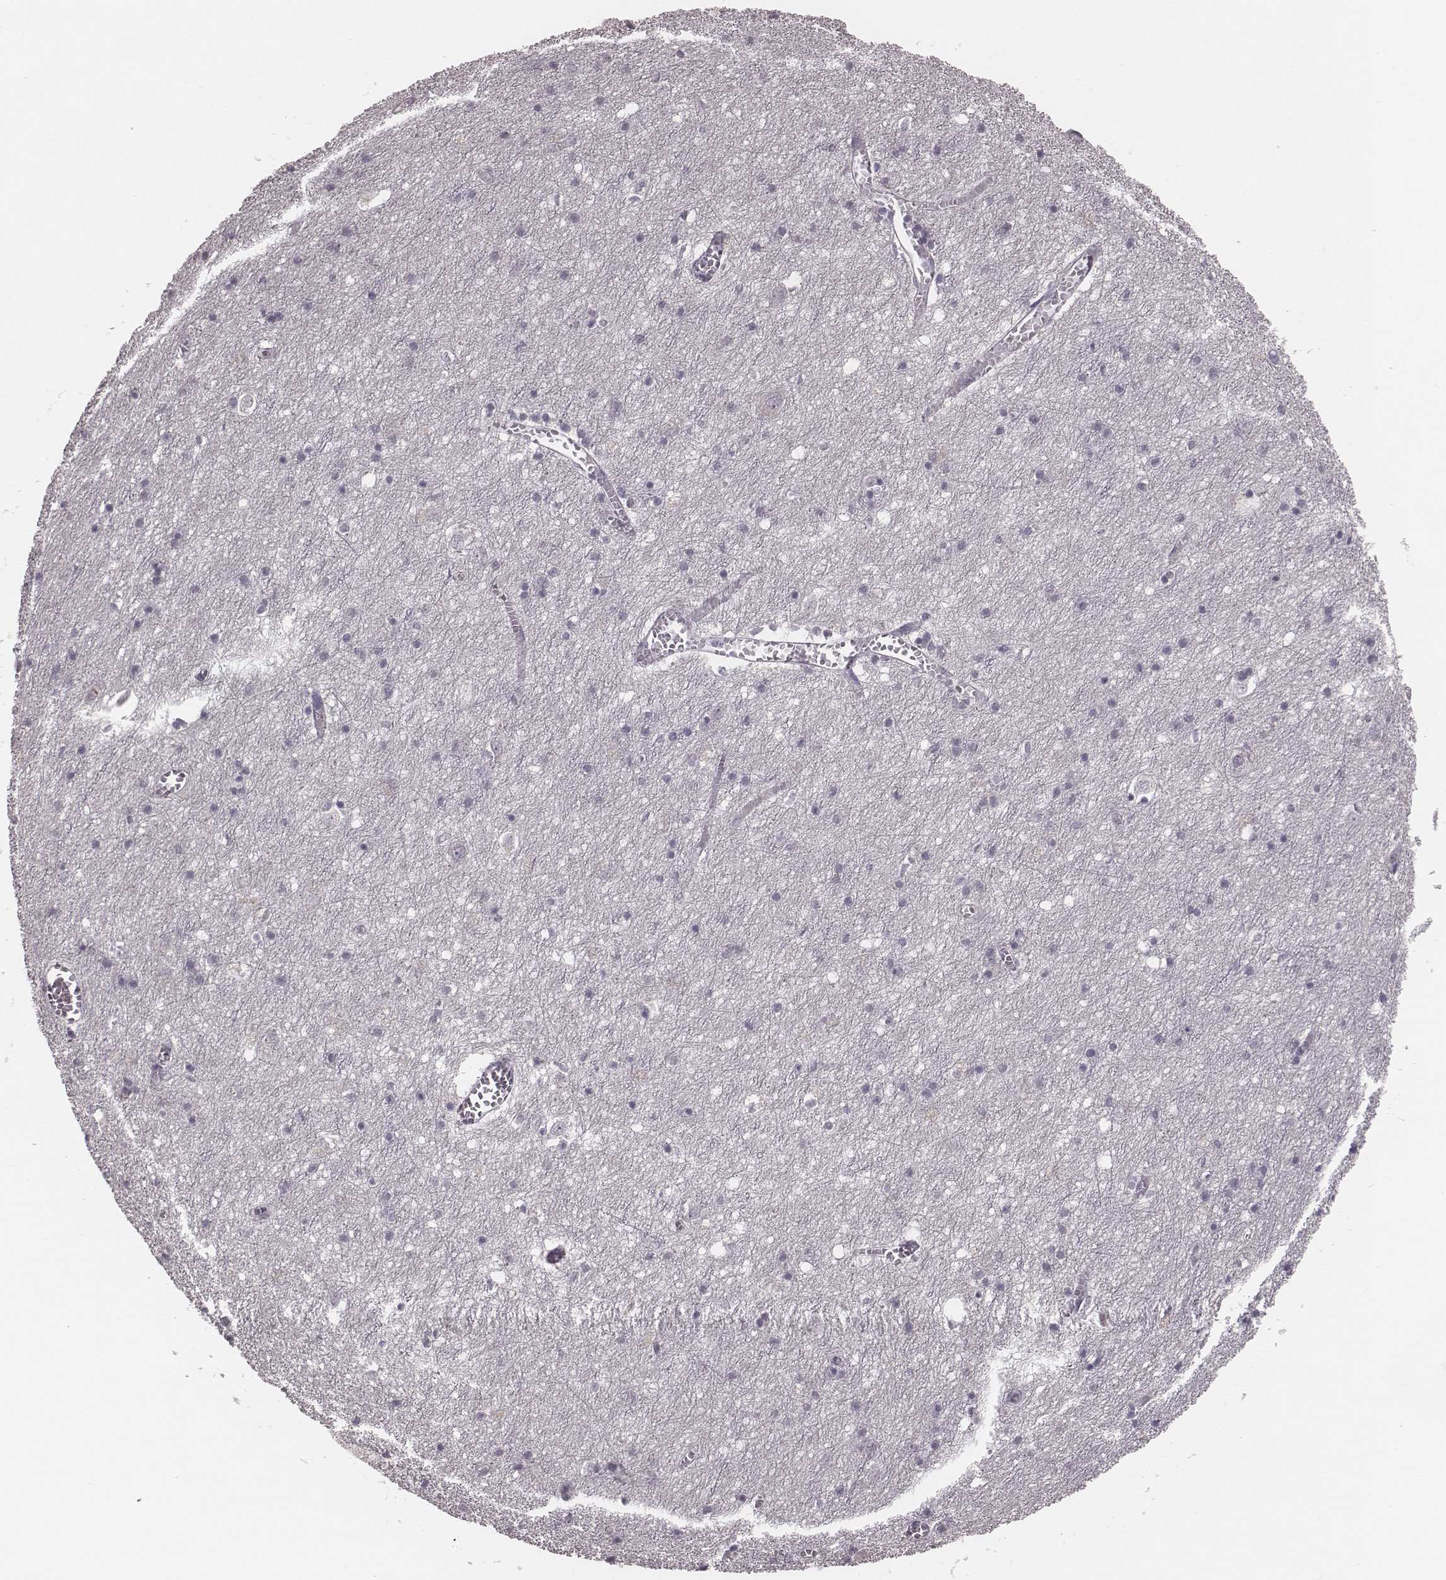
{"staining": {"intensity": "negative", "quantity": "none", "location": "none"}, "tissue": "cerebral cortex", "cell_type": "Endothelial cells", "image_type": "normal", "snomed": [{"axis": "morphology", "description": "Normal tissue, NOS"}, {"axis": "topography", "description": "Cerebral cortex"}], "caption": "A high-resolution image shows immunohistochemistry (IHC) staining of normal cerebral cortex, which exhibits no significant staining in endothelial cells.", "gene": "IQCG", "patient": {"sex": "male", "age": 70}}